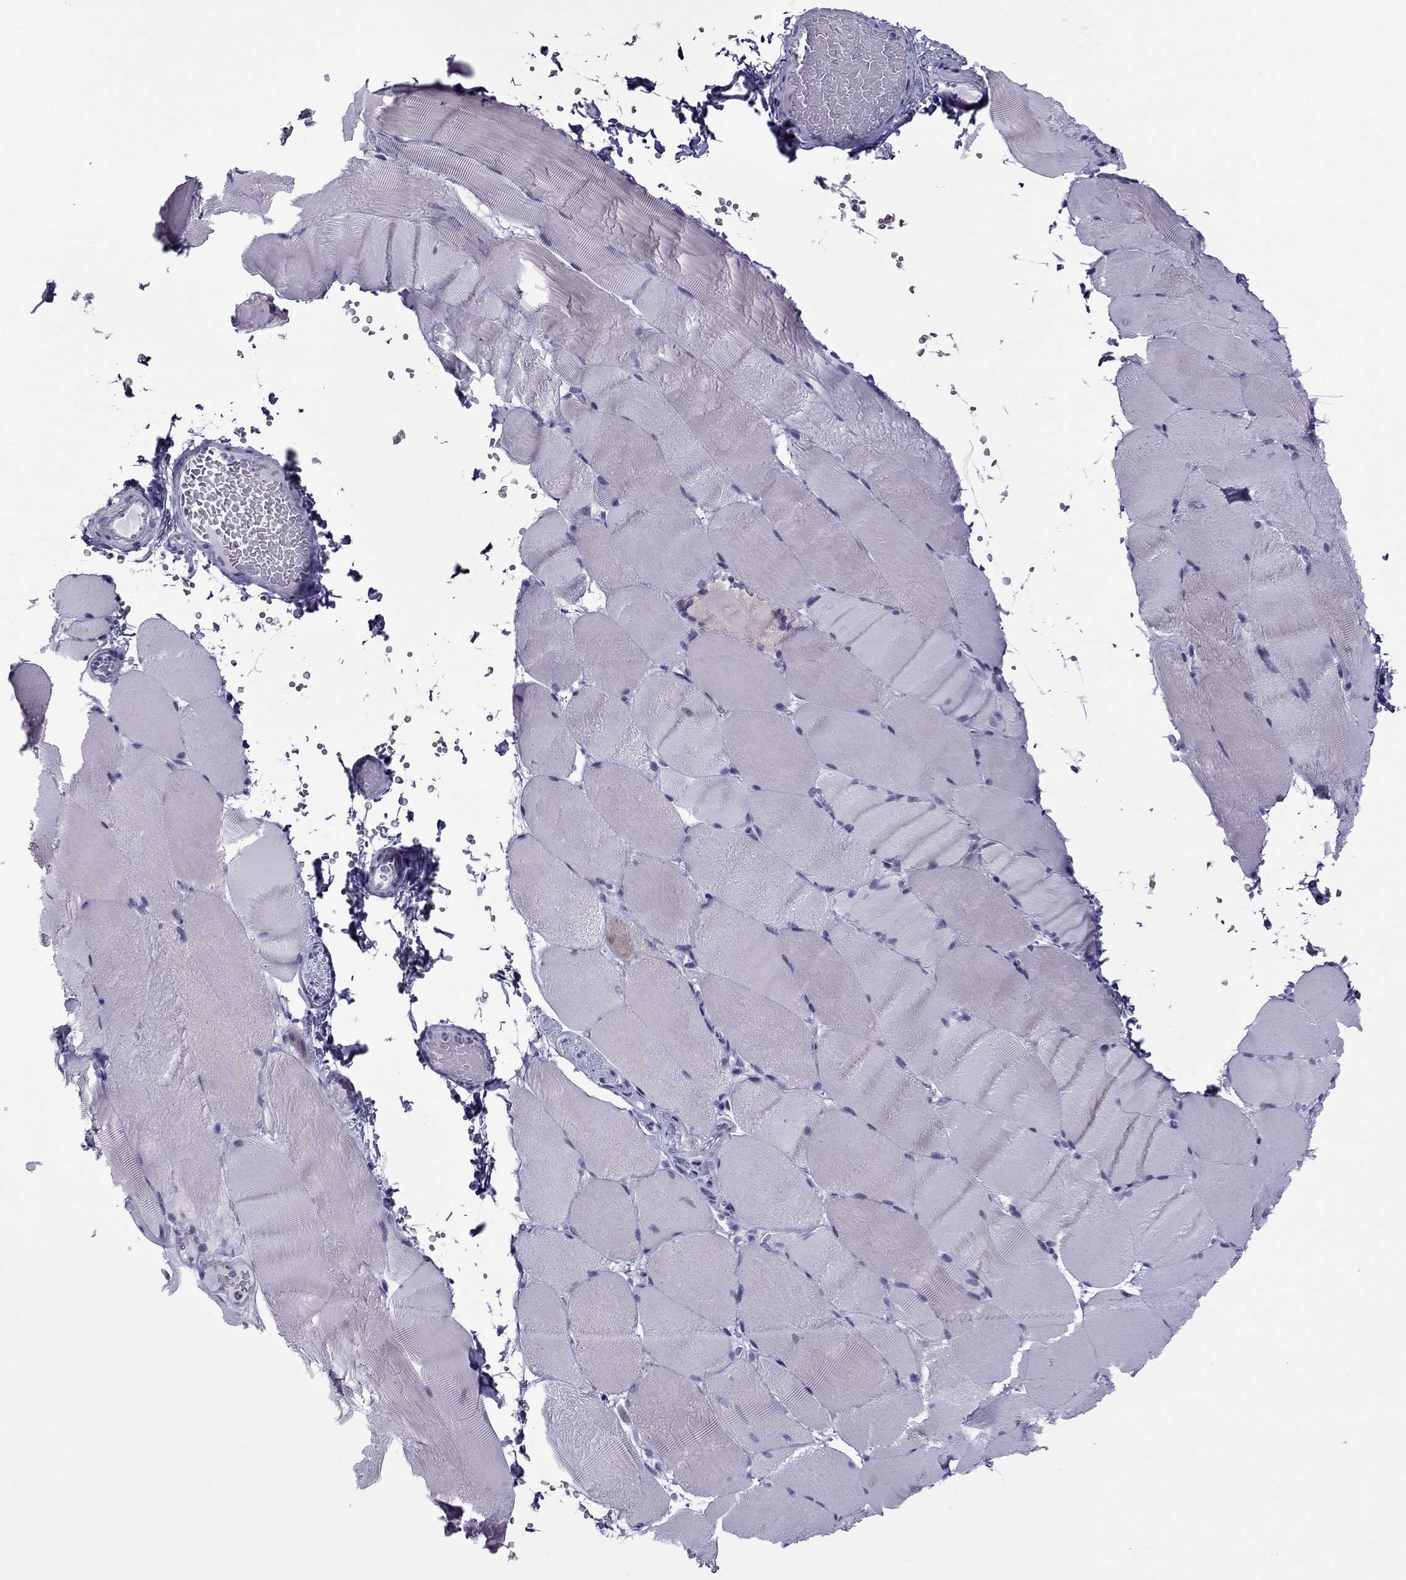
{"staining": {"intensity": "negative", "quantity": "none", "location": "none"}, "tissue": "skeletal muscle", "cell_type": "Myocytes", "image_type": "normal", "snomed": [{"axis": "morphology", "description": "Normal tissue, NOS"}, {"axis": "topography", "description": "Skeletal muscle"}], "caption": "IHC micrograph of normal skeletal muscle: human skeletal muscle stained with DAB (3,3'-diaminobenzidine) shows no significant protein positivity in myocytes.", "gene": "MYLK3", "patient": {"sex": "female", "age": 37}}